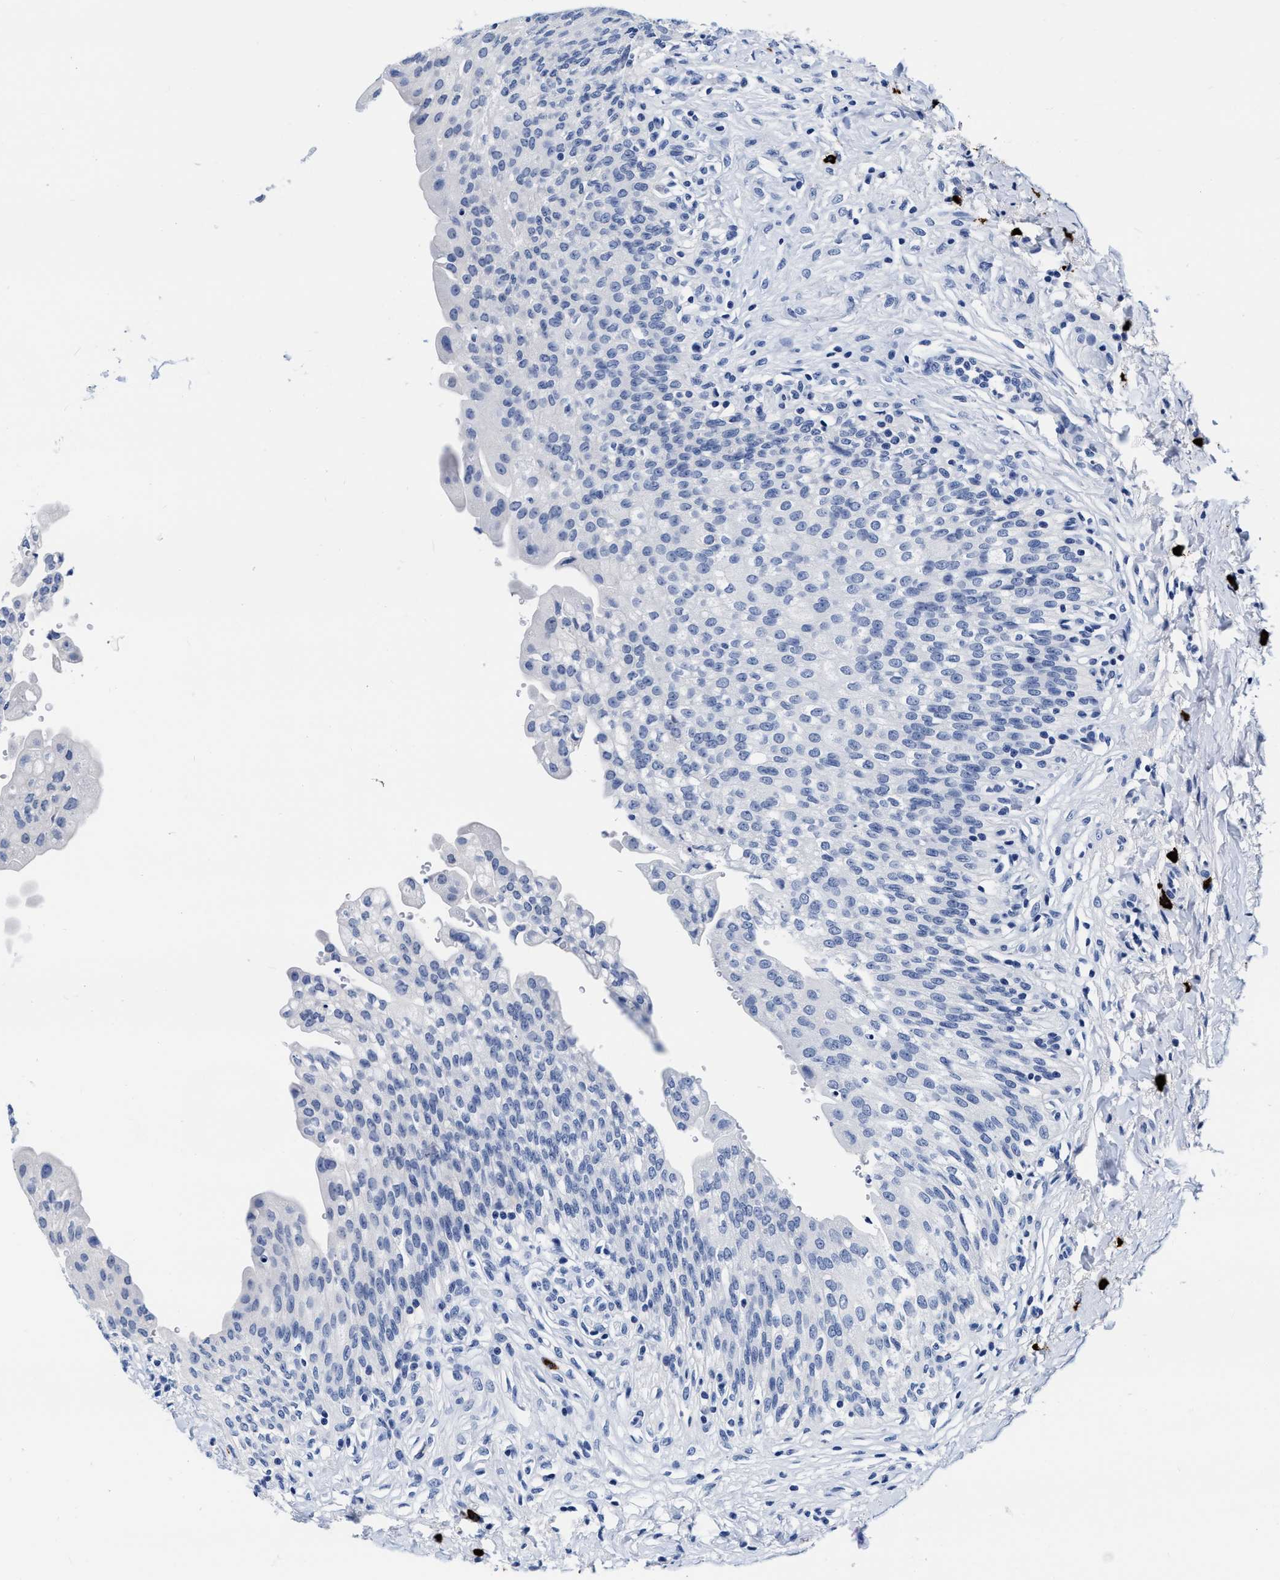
{"staining": {"intensity": "negative", "quantity": "none", "location": "none"}, "tissue": "urinary bladder", "cell_type": "Urothelial cells", "image_type": "normal", "snomed": [{"axis": "morphology", "description": "Urothelial carcinoma, High grade"}, {"axis": "topography", "description": "Urinary bladder"}], "caption": "Immunohistochemical staining of unremarkable urinary bladder demonstrates no significant expression in urothelial cells.", "gene": "CER1", "patient": {"sex": "male", "age": 46}}